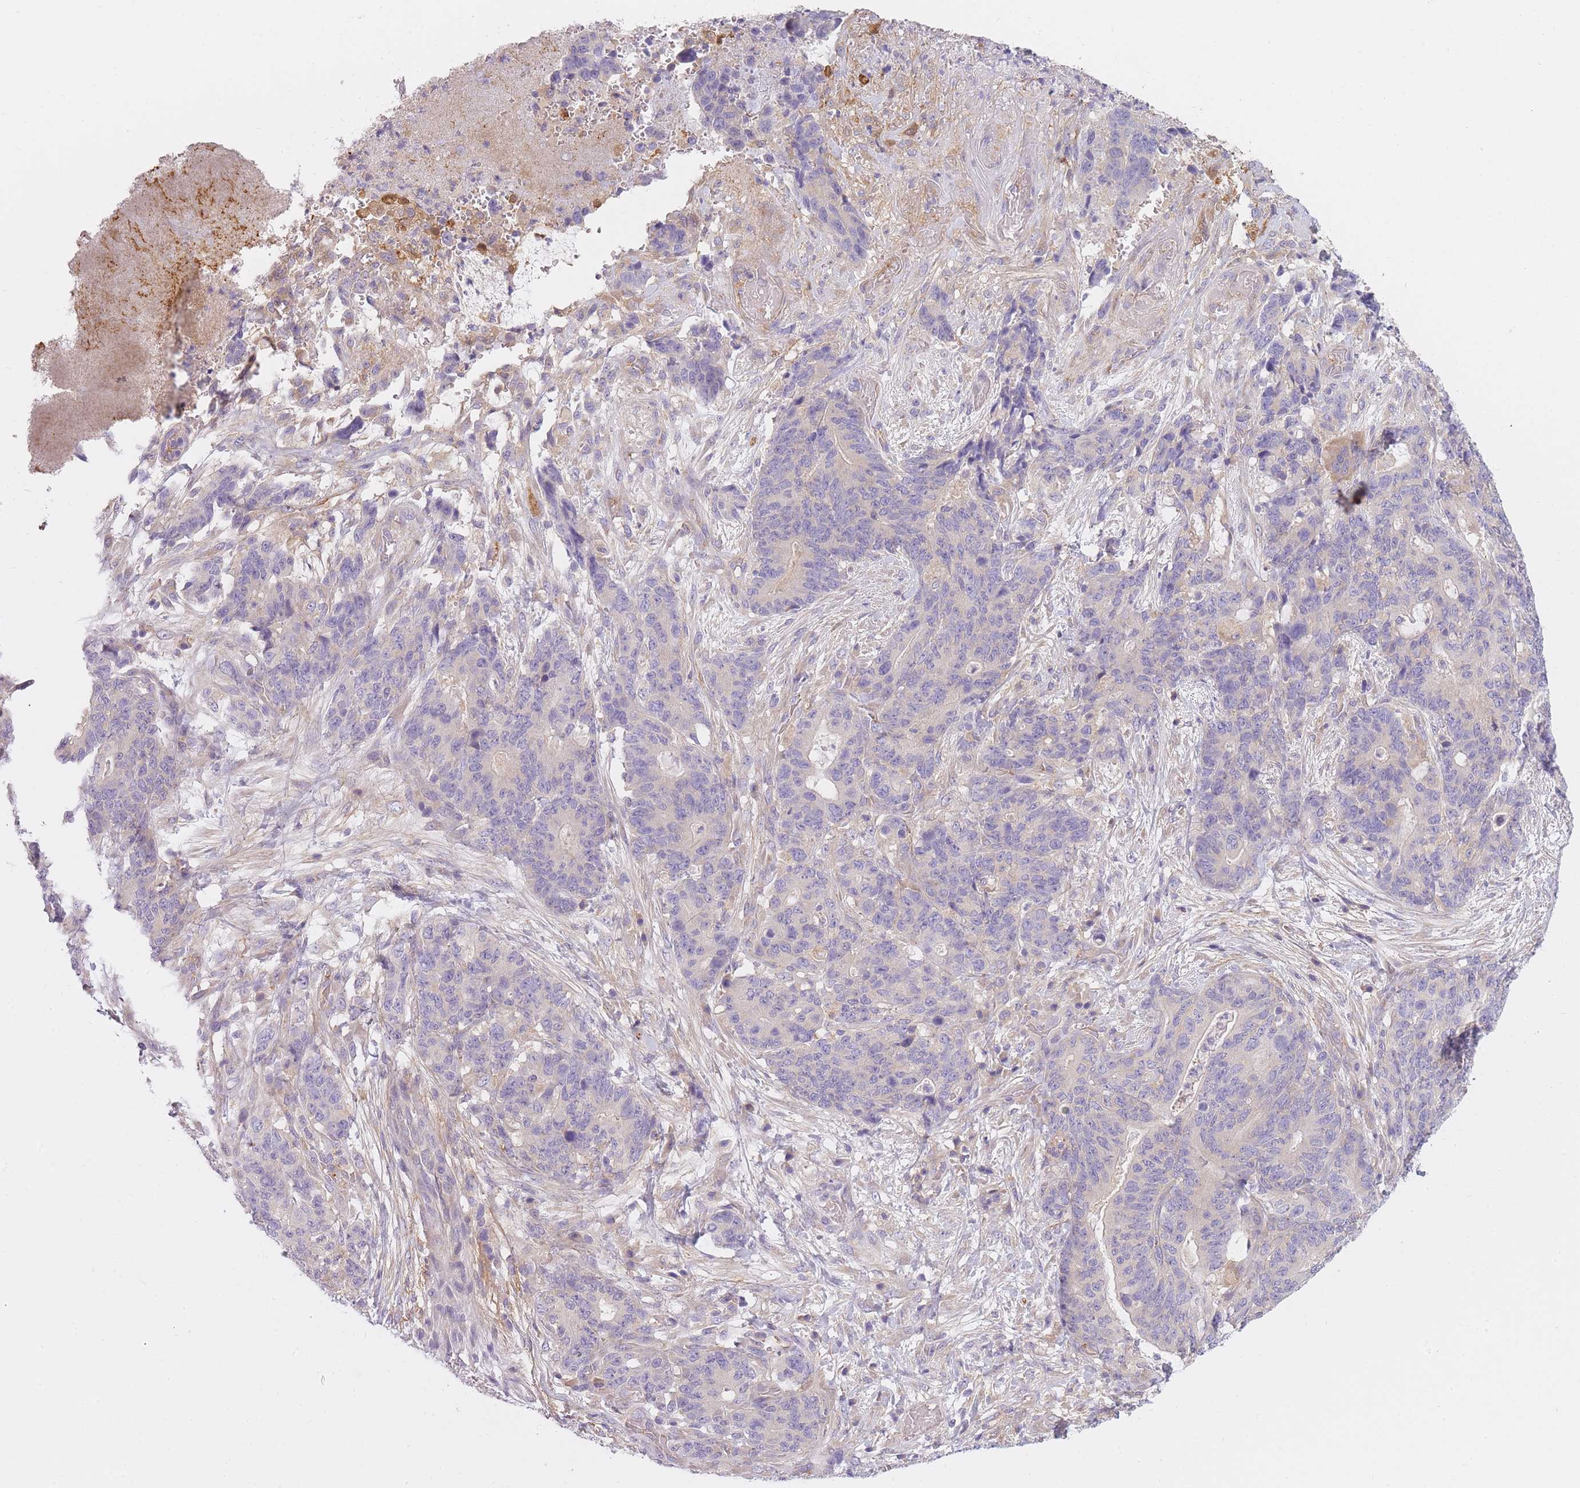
{"staining": {"intensity": "negative", "quantity": "none", "location": "none"}, "tissue": "stomach cancer", "cell_type": "Tumor cells", "image_type": "cancer", "snomed": [{"axis": "morphology", "description": "Normal tissue, NOS"}, {"axis": "morphology", "description": "Adenocarcinoma, NOS"}, {"axis": "topography", "description": "Stomach"}], "caption": "A high-resolution histopathology image shows immunohistochemistry (IHC) staining of stomach cancer (adenocarcinoma), which demonstrates no significant expression in tumor cells. The staining was performed using DAB to visualize the protein expression in brown, while the nuclei were stained in blue with hematoxylin (Magnification: 20x).", "gene": "AP3M2", "patient": {"sex": "female", "age": 64}}